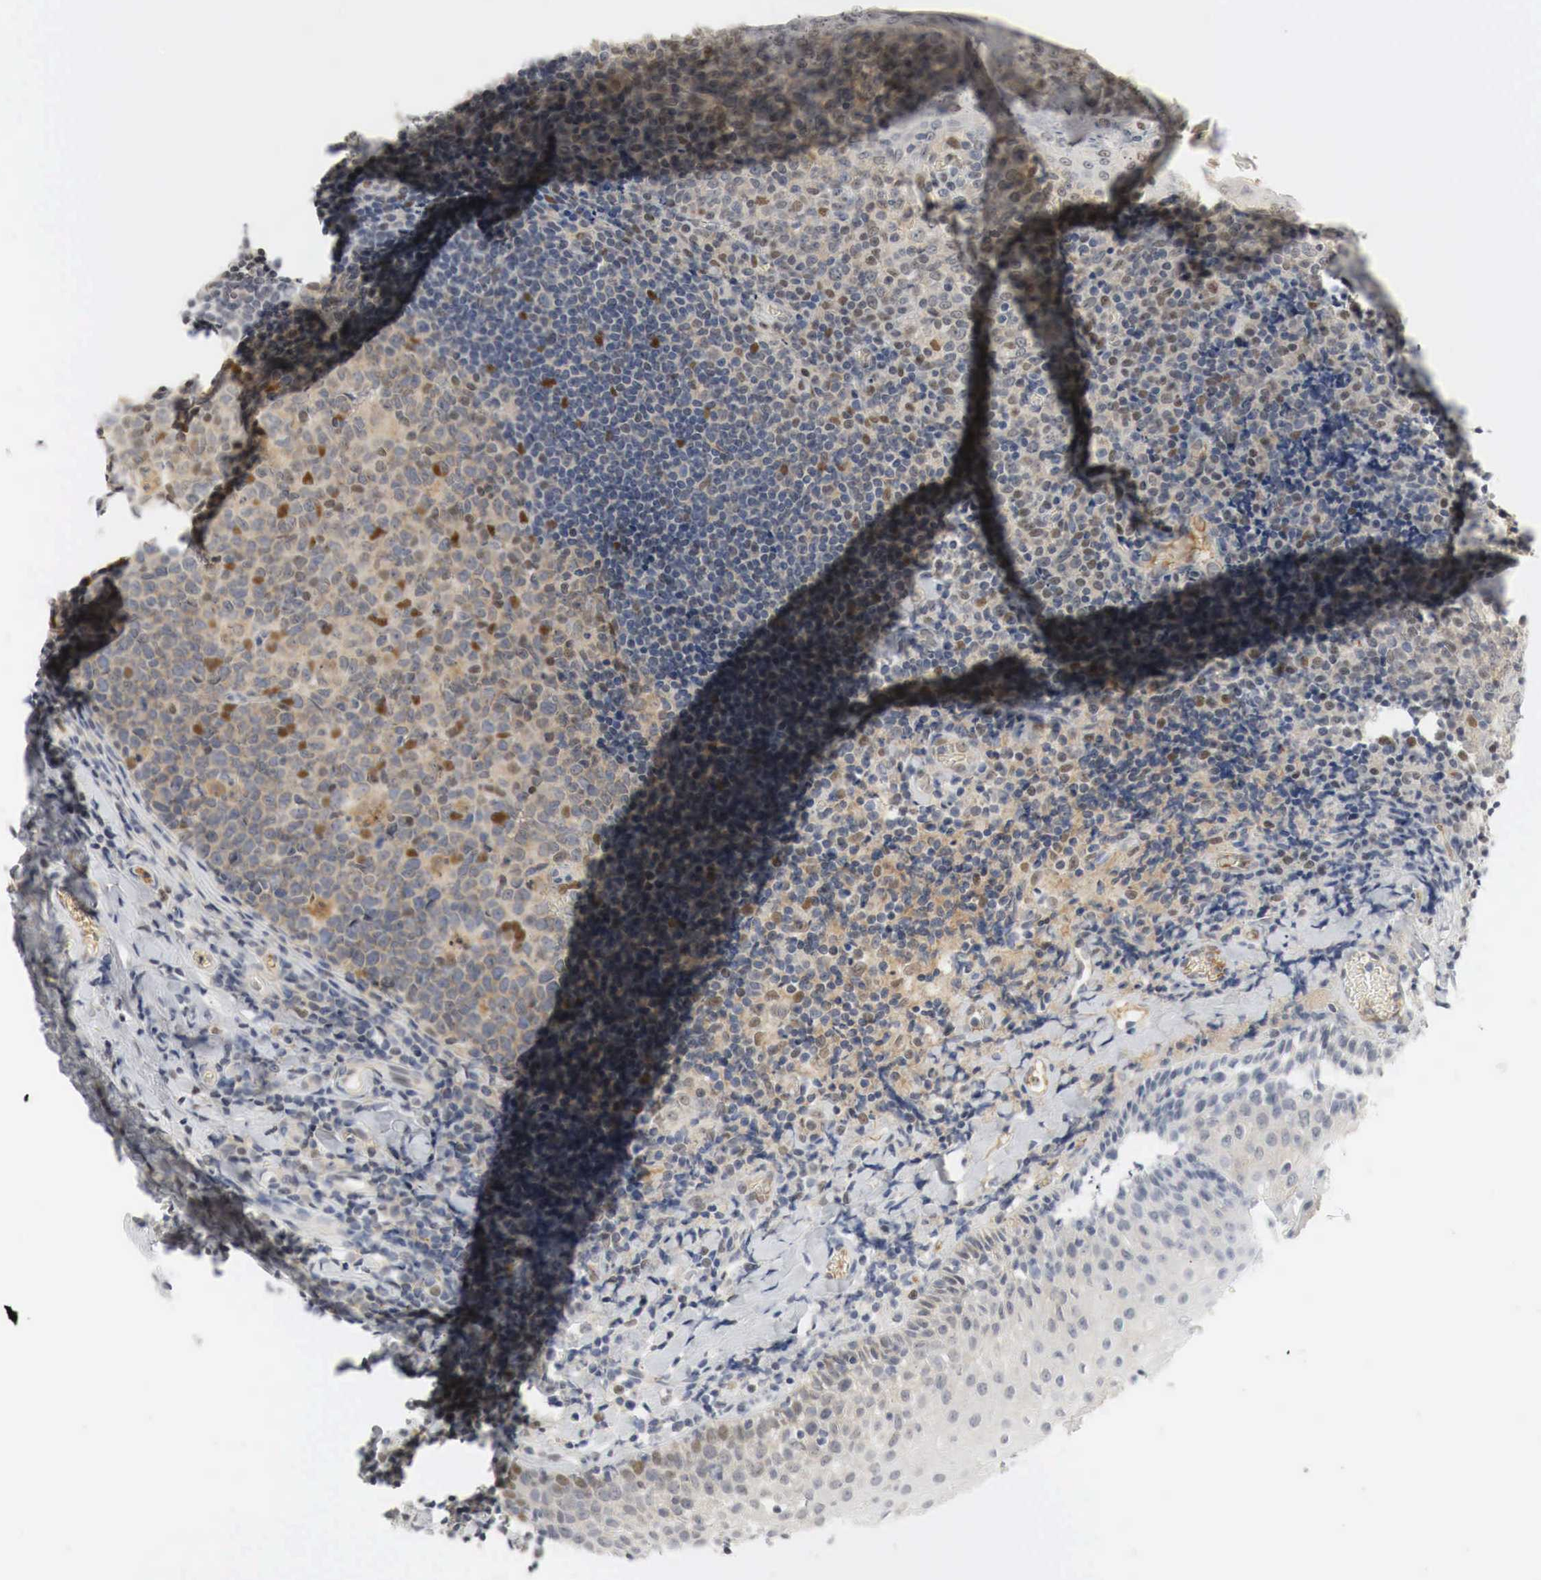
{"staining": {"intensity": "moderate", "quantity": "25%-75%", "location": "cytoplasmic/membranous,nuclear"}, "tissue": "tonsil", "cell_type": "Germinal center cells", "image_type": "normal", "snomed": [{"axis": "morphology", "description": "Normal tissue, NOS"}, {"axis": "topography", "description": "Tonsil"}], "caption": "Tonsil stained for a protein (brown) demonstrates moderate cytoplasmic/membranous,nuclear positive expression in approximately 25%-75% of germinal center cells.", "gene": "MYC", "patient": {"sex": "female", "age": 41}}